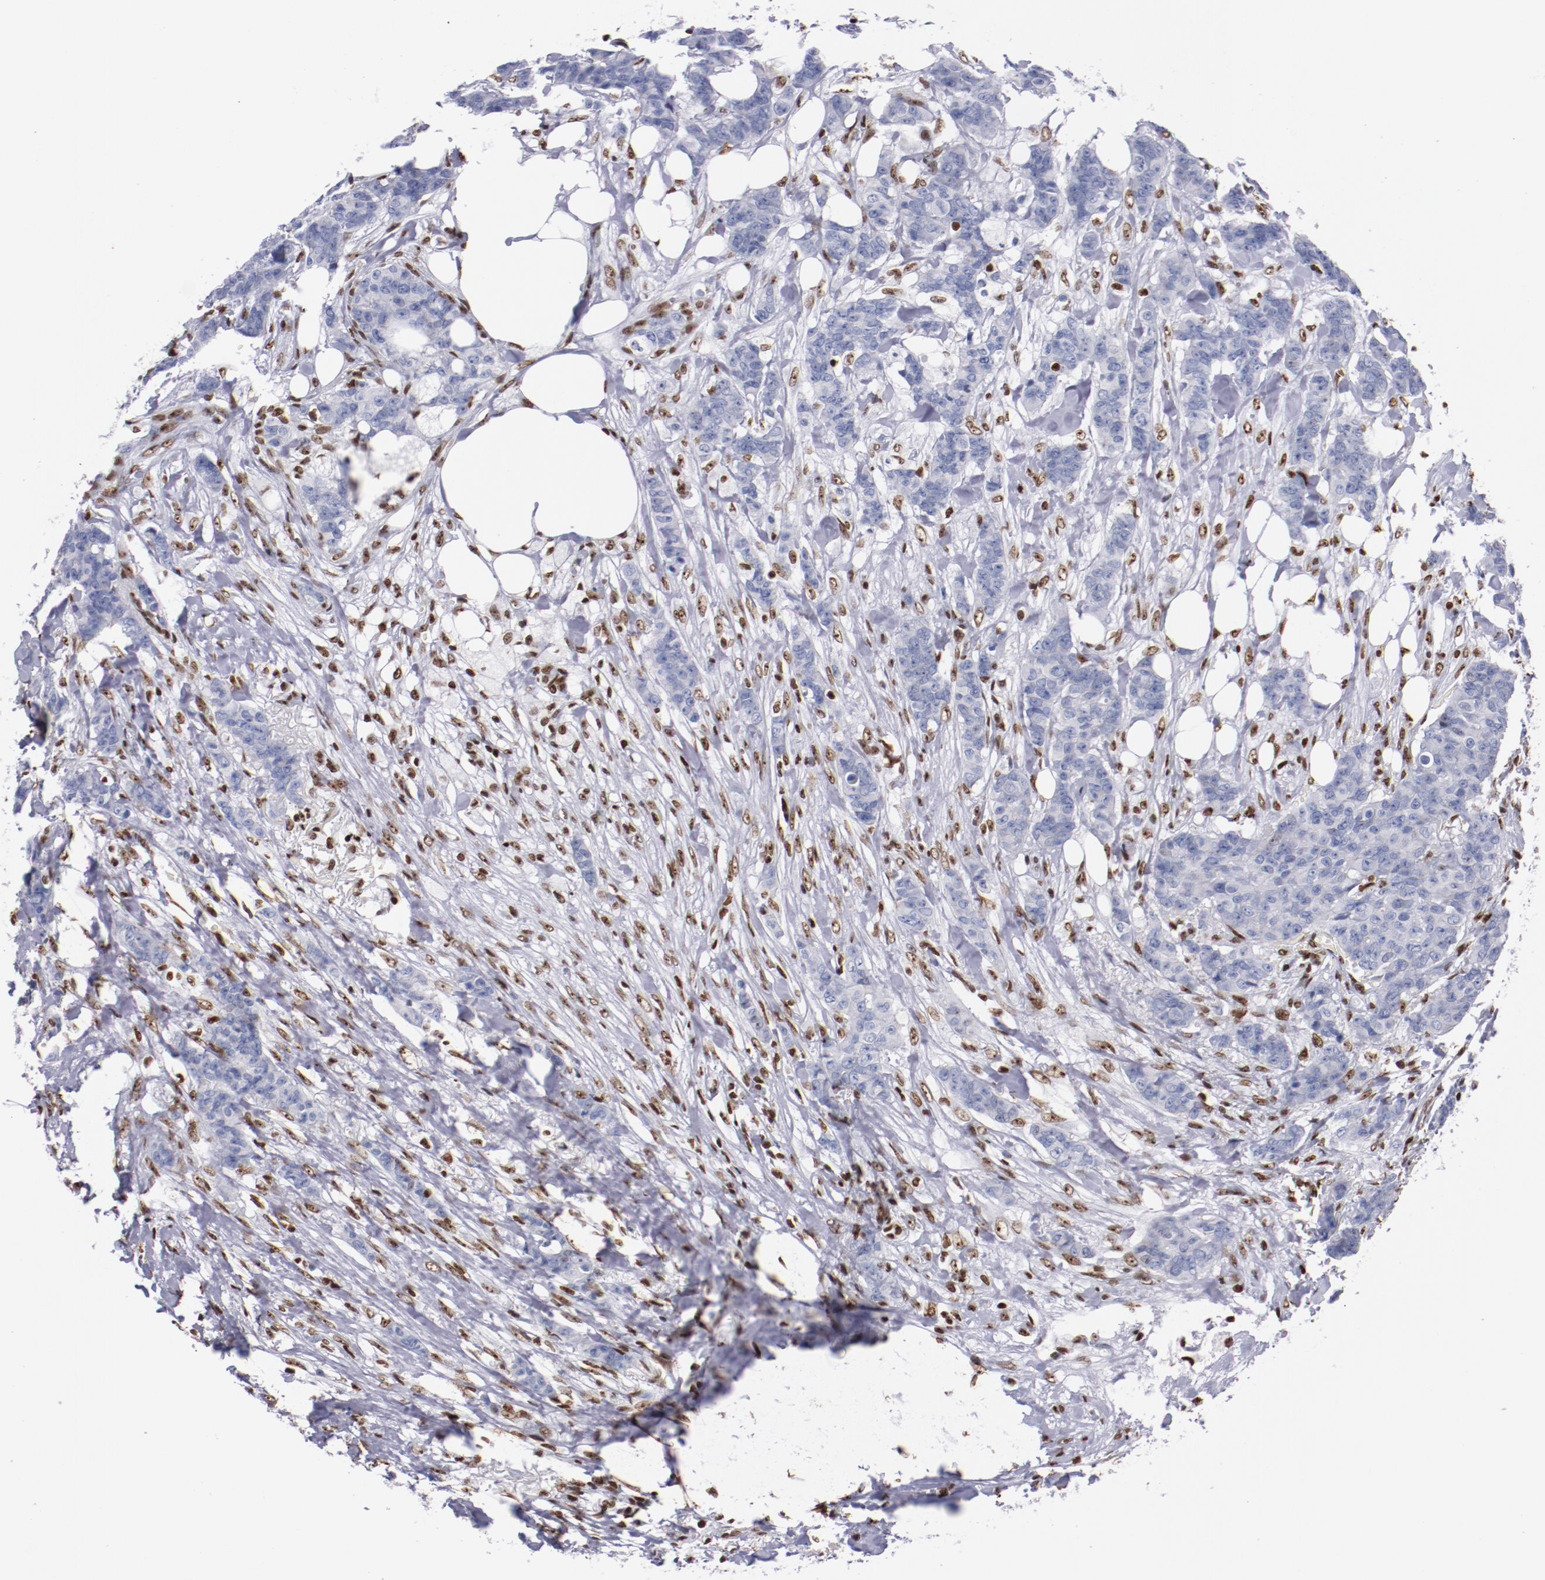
{"staining": {"intensity": "negative", "quantity": "none", "location": "none"}, "tissue": "breast cancer", "cell_type": "Tumor cells", "image_type": "cancer", "snomed": [{"axis": "morphology", "description": "Duct carcinoma"}, {"axis": "topography", "description": "Breast"}], "caption": "Tumor cells are negative for brown protein staining in breast cancer (infiltrating ductal carcinoma).", "gene": "IFI16", "patient": {"sex": "female", "age": 40}}